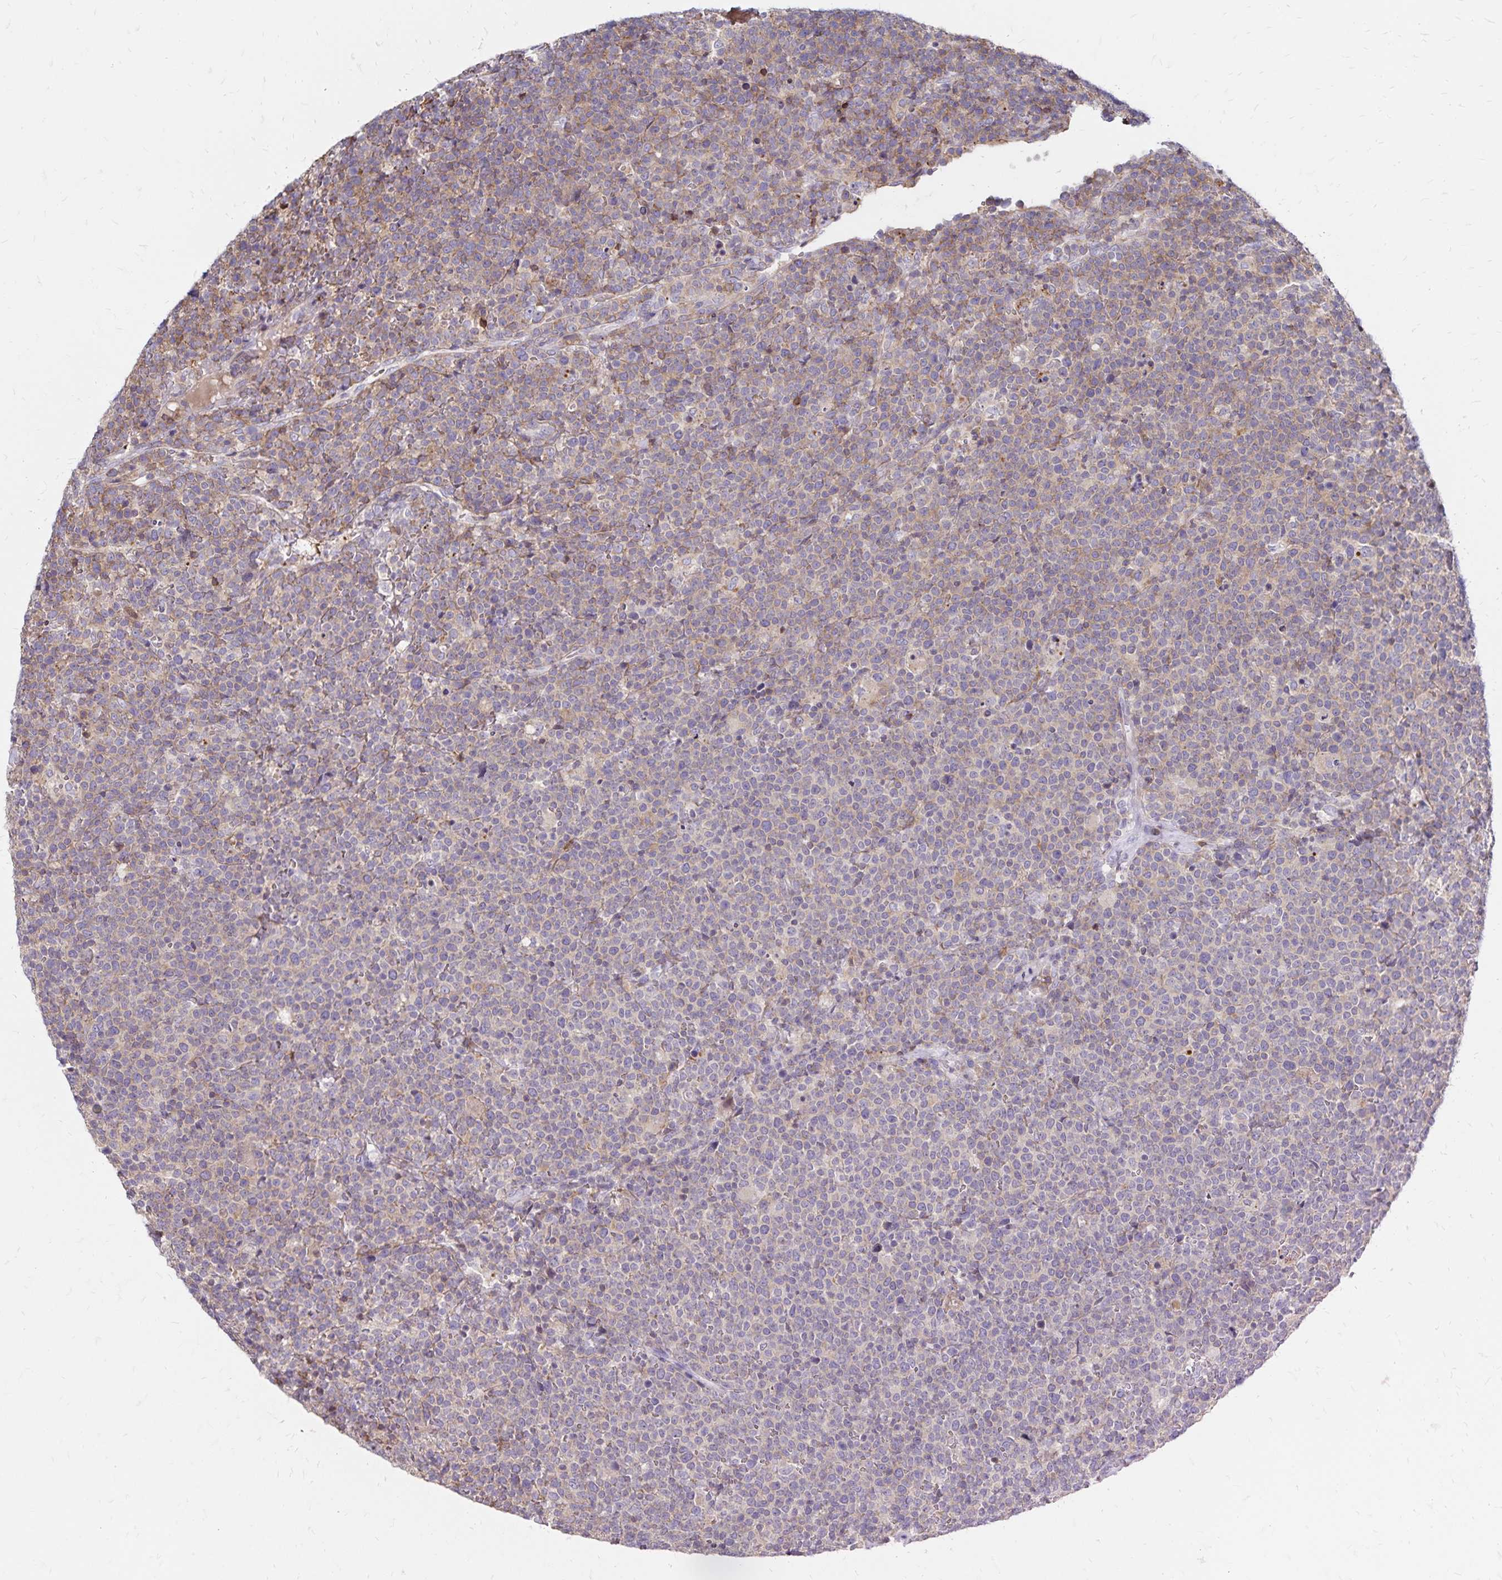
{"staining": {"intensity": "moderate", "quantity": "25%-75%", "location": "cytoplasmic/membranous"}, "tissue": "lymphoma", "cell_type": "Tumor cells", "image_type": "cancer", "snomed": [{"axis": "morphology", "description": "Malignant lymphoma, non-Hodgkin's type, High grade"}, {"axis": "topography", "description": "Lymph node"}], "caption": "Lymphoma was stained to show a protein in brown. There is medium levels of moderate cytoplasmic/membranous expression in about 25%-75% of tumor cells.", "gene": "NAGPA", "patient": {"sex": "male", "age": 61}}